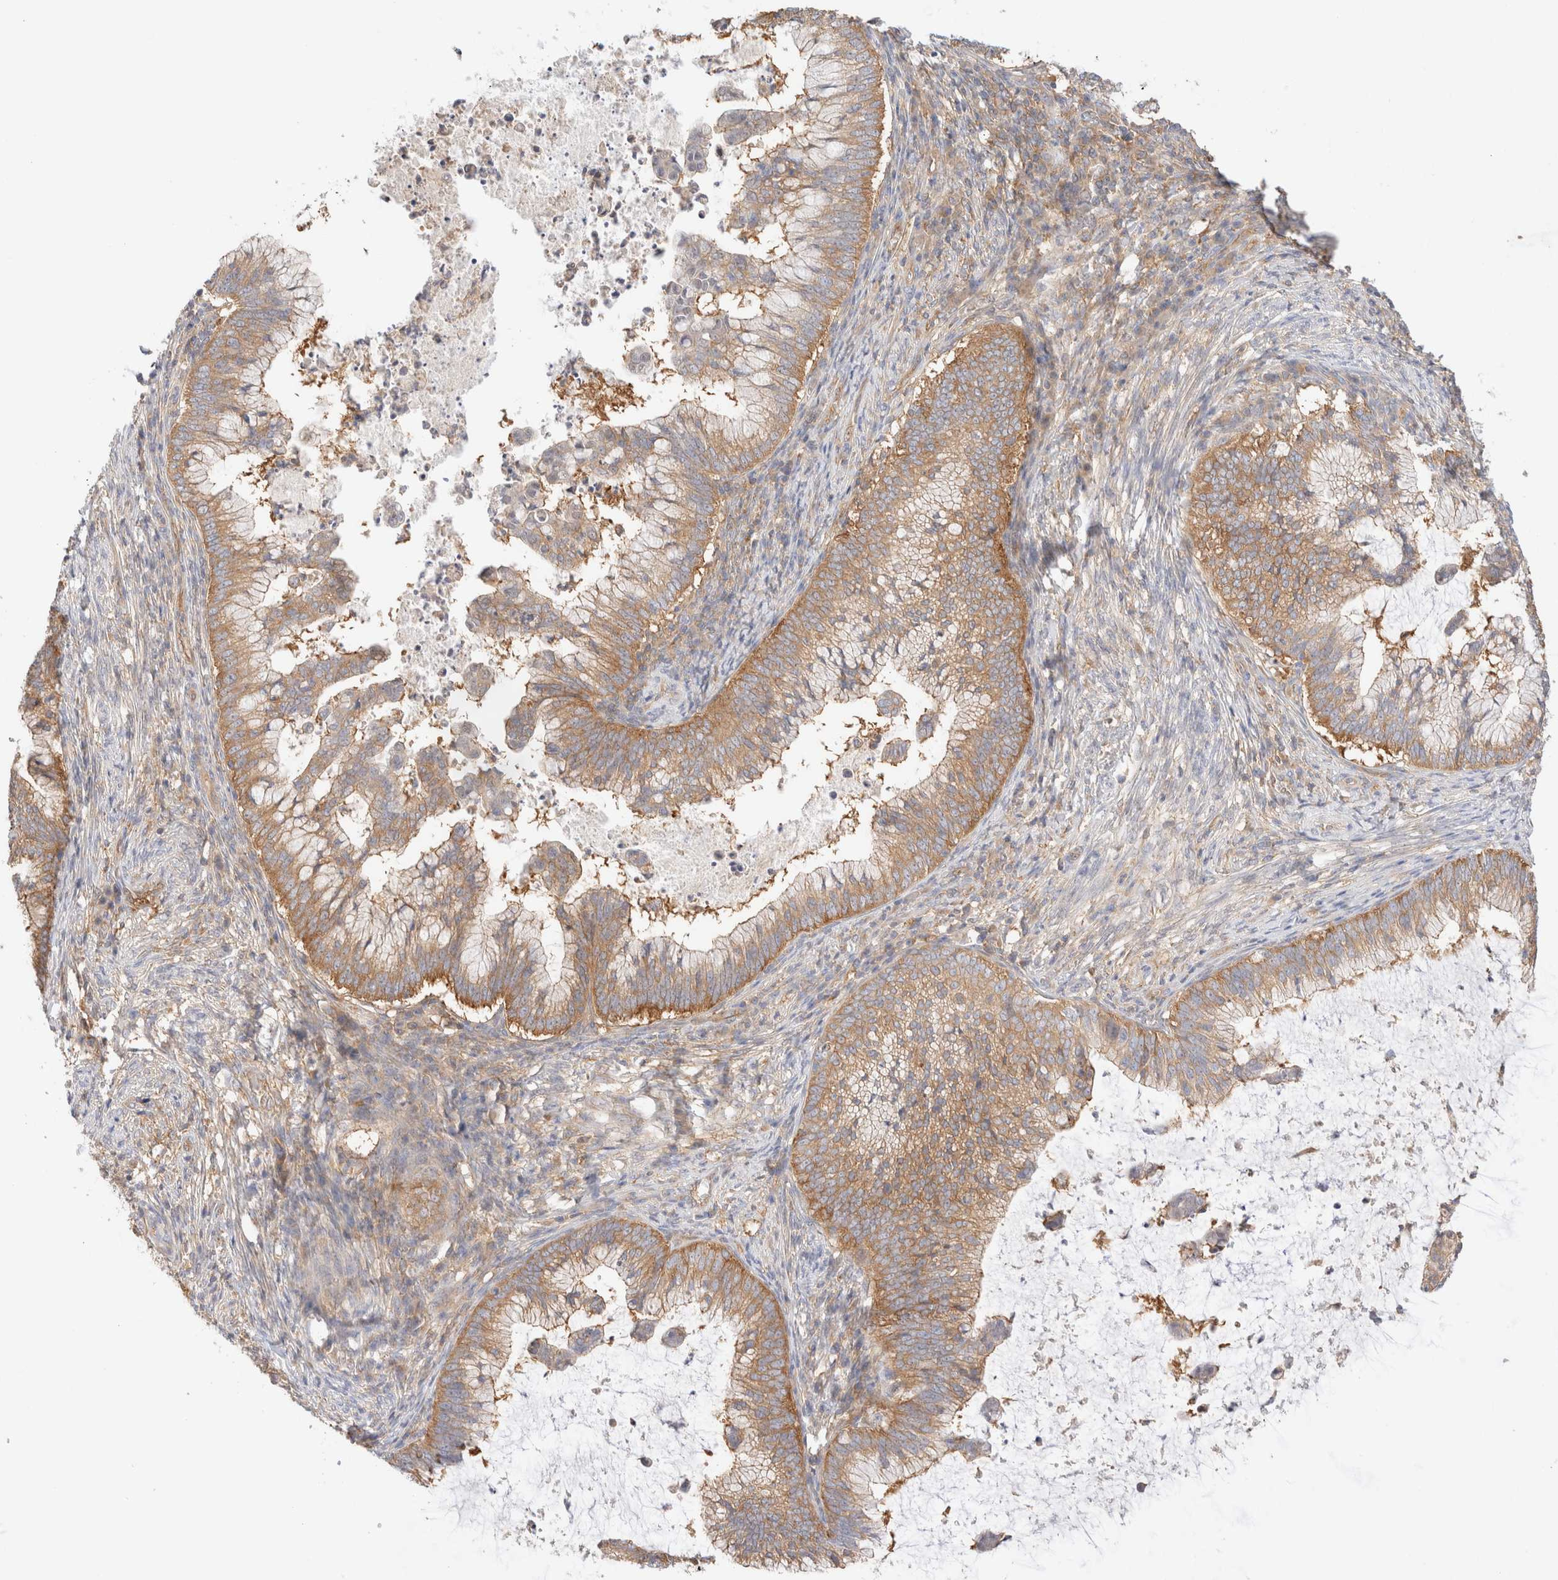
{"staining": {"intensity": "moderate", "quantity": ">75%", "location": "cytoplasmic/membranous"}, "tissue": "cervical cancer", "cell_type": "Tumor cells", "image_type": "cancer", "snomed": [{"axis": "morphology", "description": "Adenocarcinoma, NOS"}, {"axis": "topography", "description": "Cervix"}], "caption": "Human cervical cancer (adenocarcinoma) stained with a brown dye shows moderate cytoplasmic/membranous positive expression in approximately >75% of tumor cells.", "gene": "RABEP1", "patient": {"sex": "female", "age": 36}}